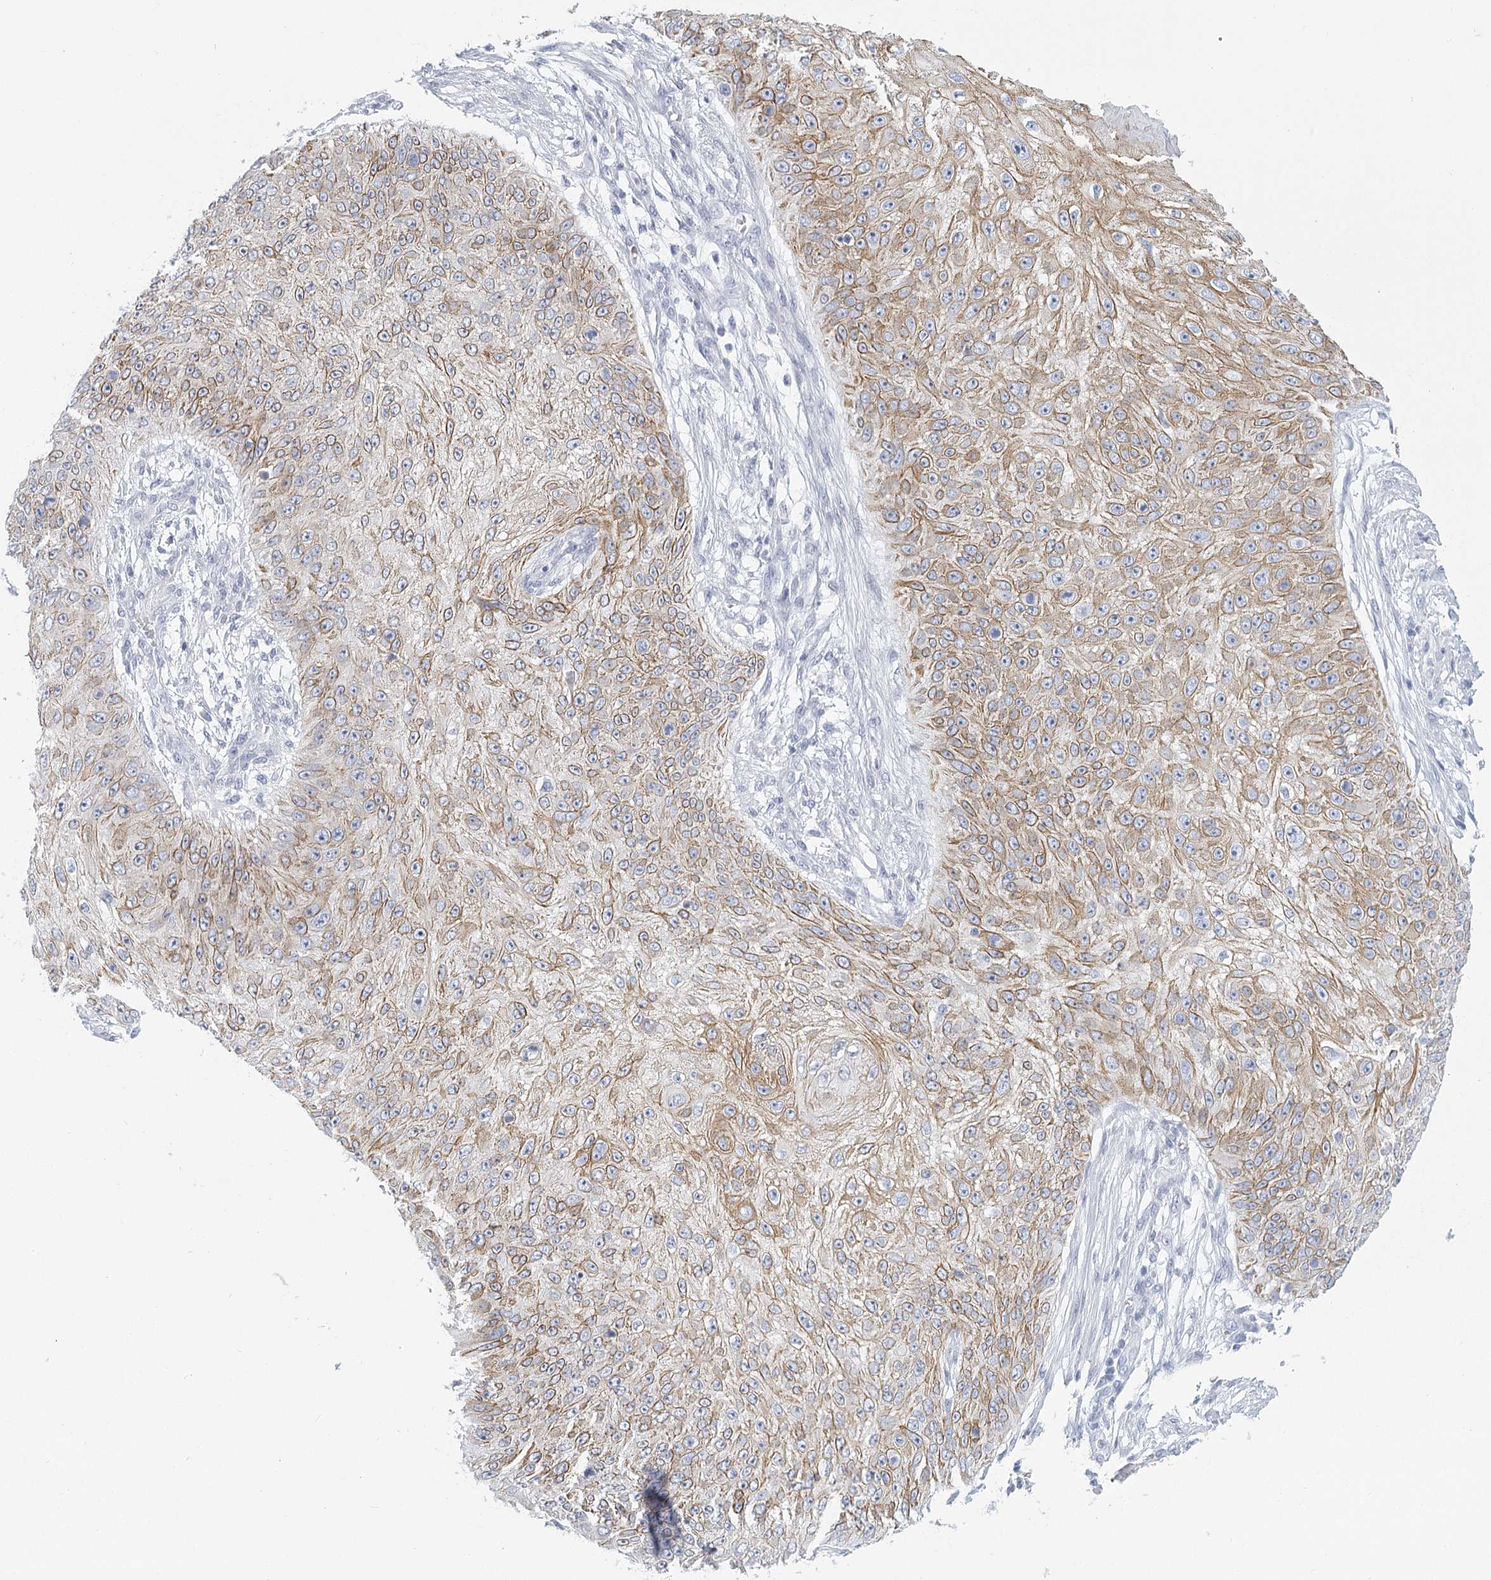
{"staining": {"intensity": "moderate", "quantity": ">75%", "location": "cytoplasmic/membranous"}, "tissue": "skin cancer", "cell_type": "Tumor cells", "image_type": "cancer", "snomed": [{"axis": "morphology", "description": "Squamous cell carcinoma, NOS"}, {"axis": "topography", "description": "Skin"}], "caption": "Human skin cancer stained with a brown dye shows moderate cytoplasmic/membranous positive staining in about >75% of tumor cells.", "gene": "WNT8B", "patient": {"sex": "female", "age": 80}}